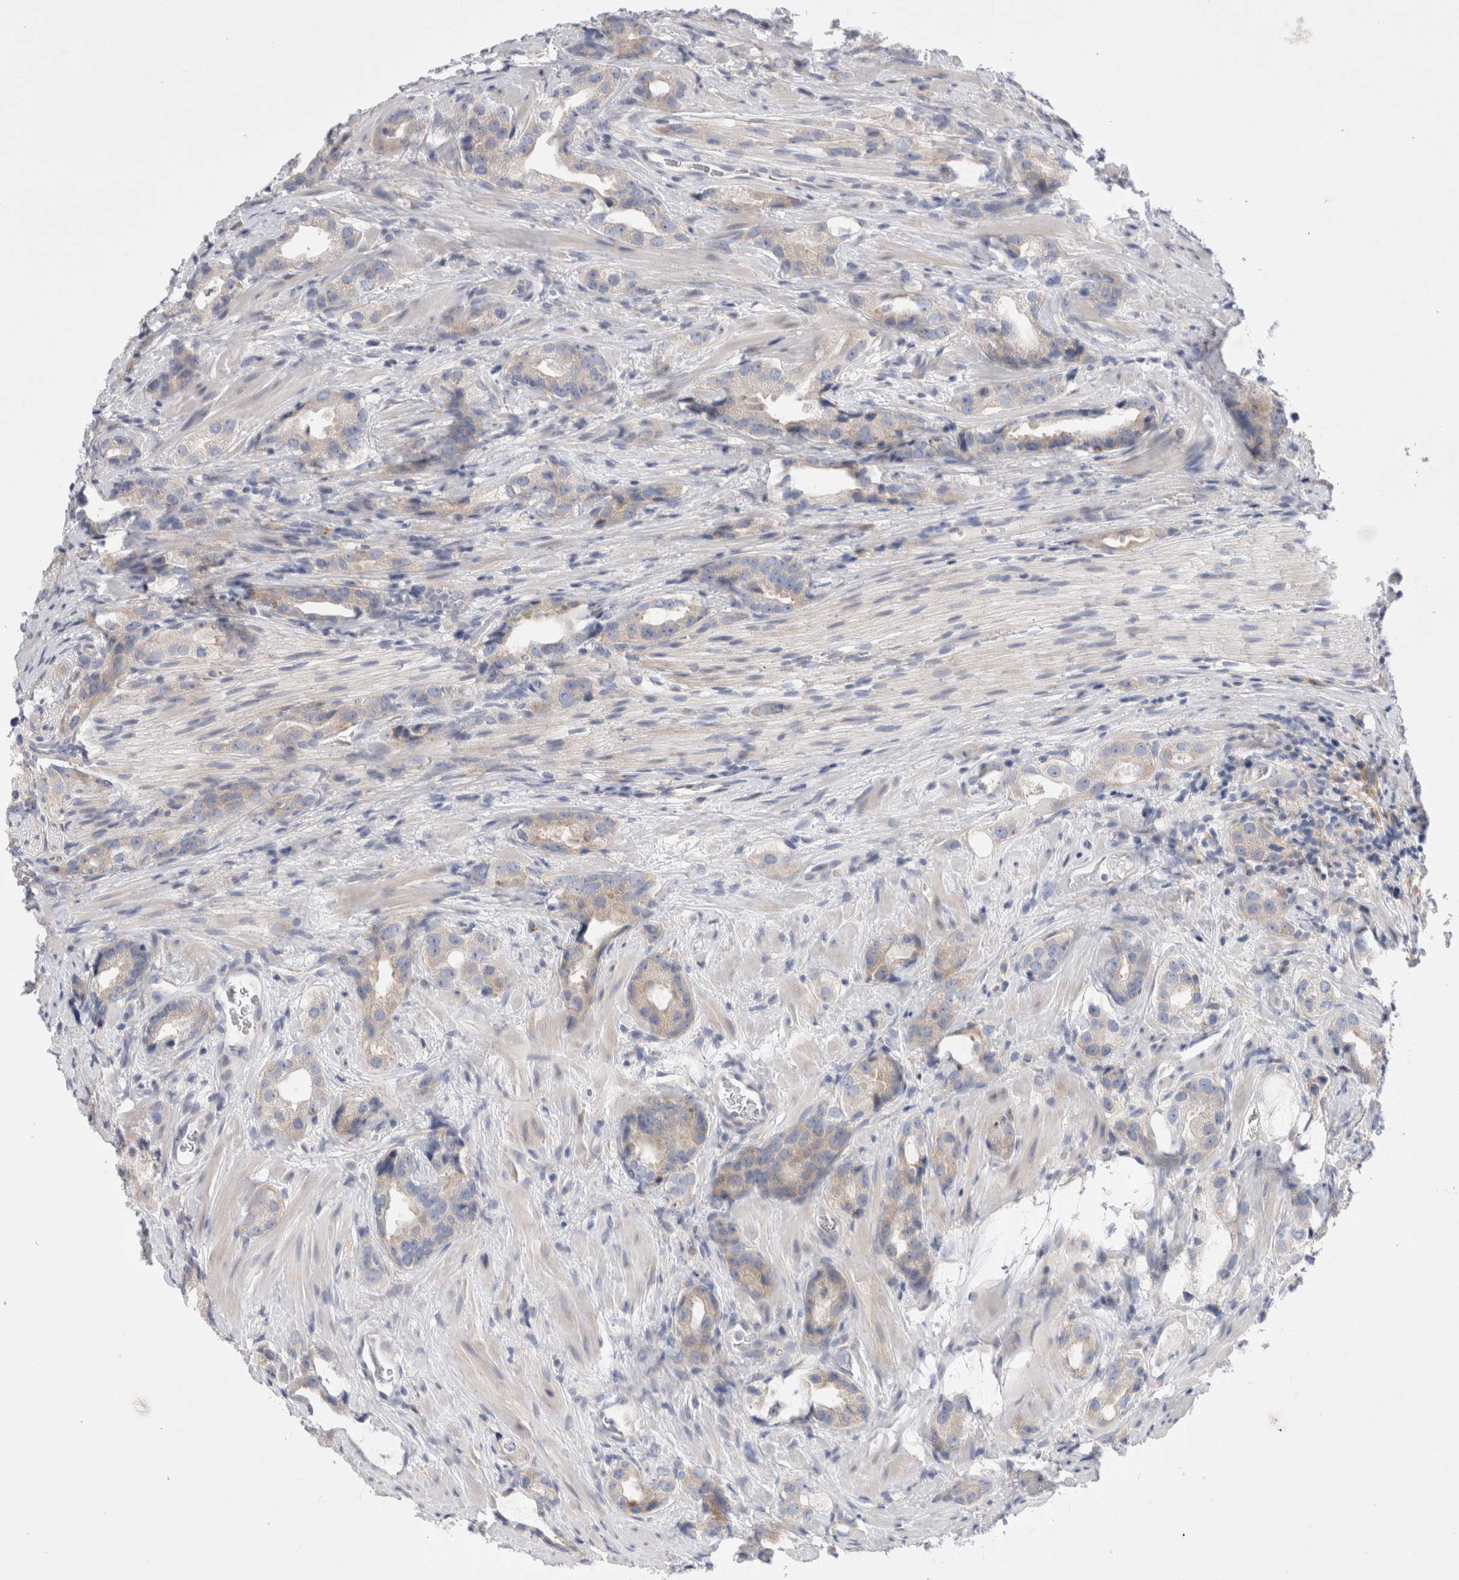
{"staining": {"intensity": "weak", "quantity": "<25%", "location": "cytoplasmic/membranous"}, "tissue": "prostate cancer", "cell_type": "Tumor cells", "image_type": "cancer", "snomed": [{"axis": "morphology", "description": "Adenocarcinoma, High grade"}, {"axis": "topography", "description": "Prostate"}], "caption": "Tumor cells are negative for protein expression in human prostate high-grade adenocarcinoma. The staining was performed using DAB to visualize the protein expression in brown, while the nuclei were stained in blue with hematoxylin (Magnification: 20x).", "gene": "RBM12B", "patient": {"sex": "male", "age": 63}}